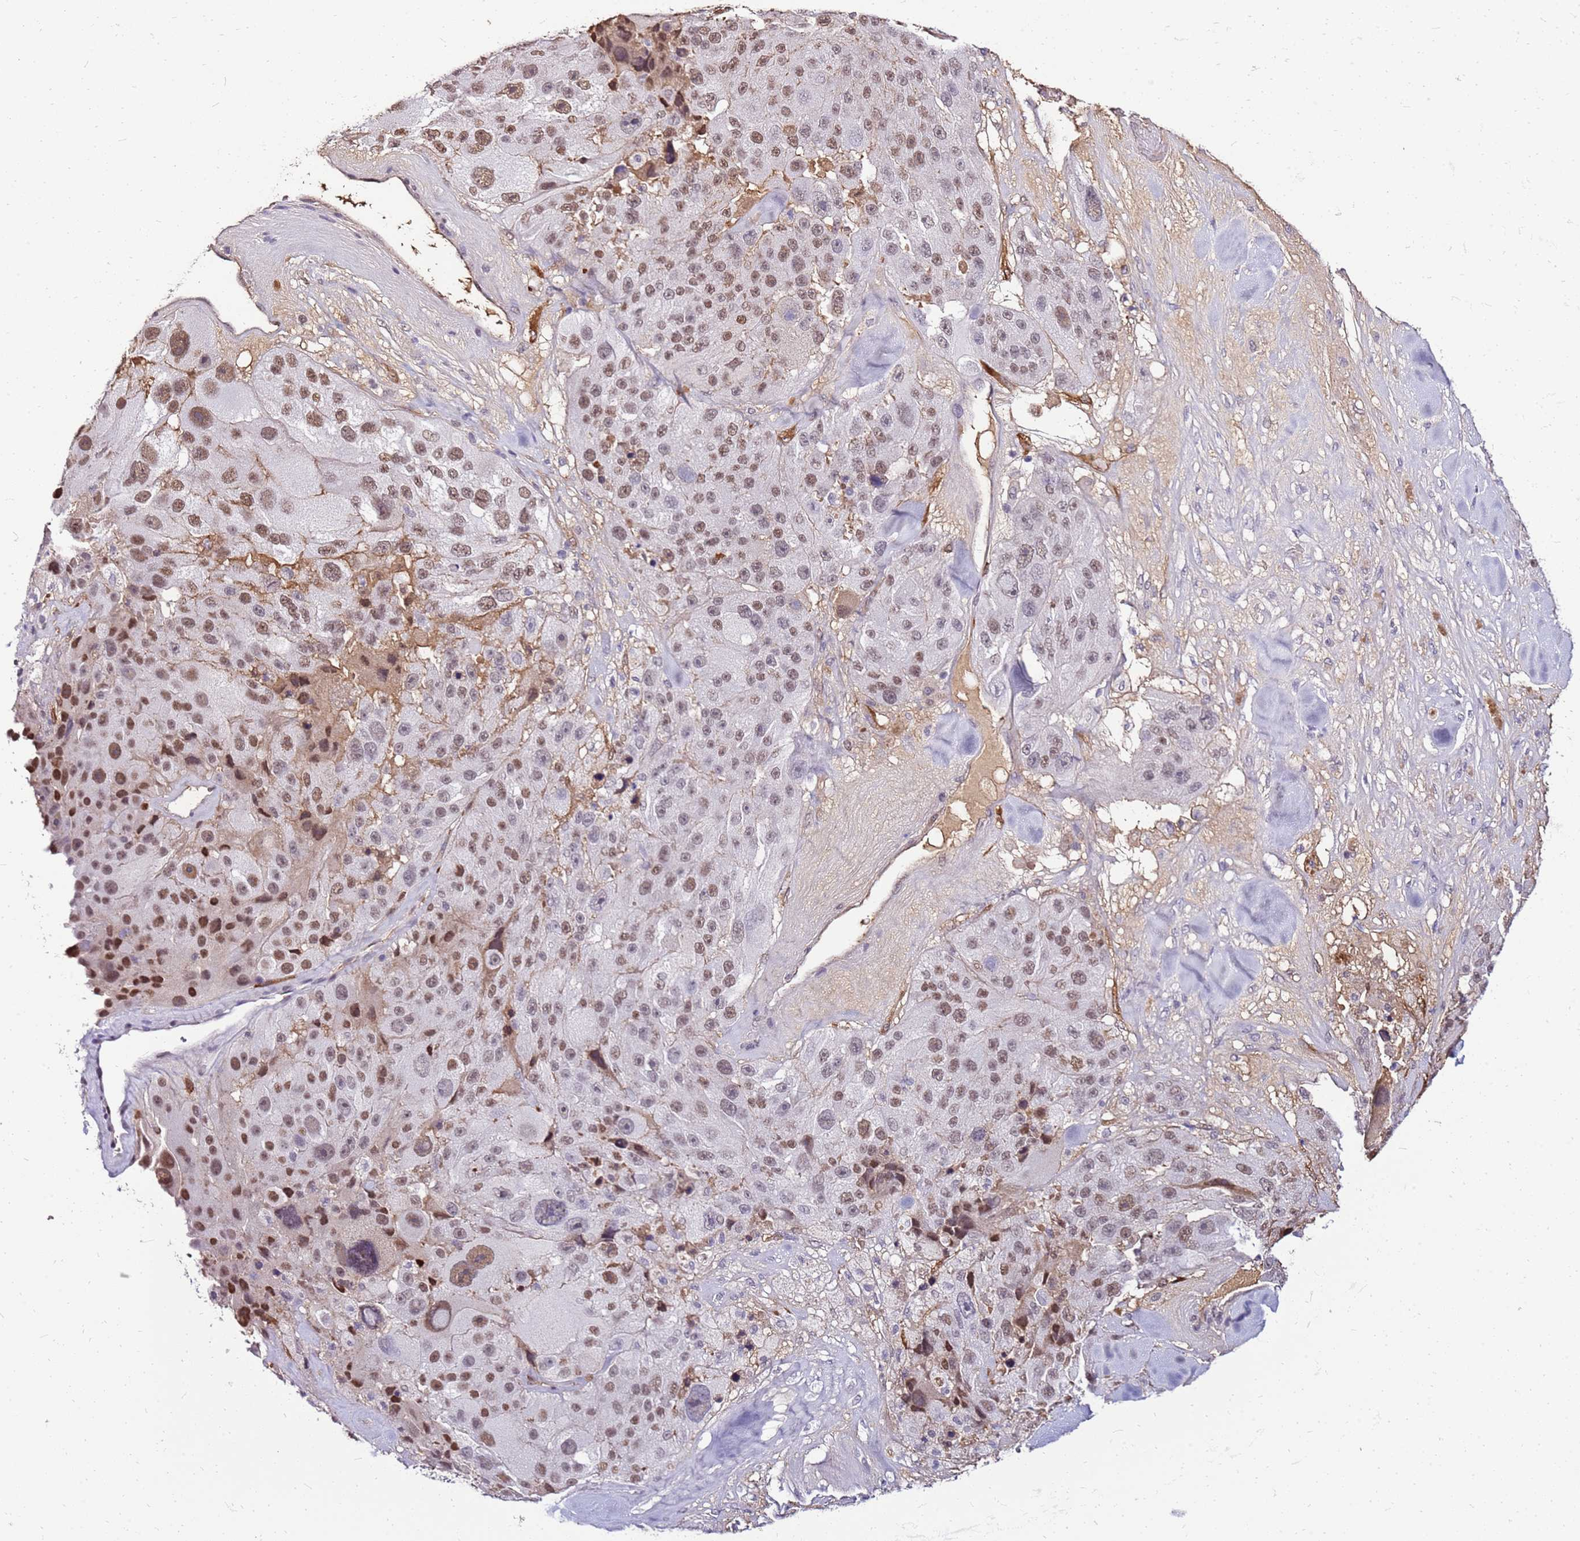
{"staining": {"intensity": "moderate", "quantity": ">75%", "location": "nuclear"}, "tissue": "melanoma", "cell_type": "Tumor cells", "image_type": "cancer", "snomed": [{"axis": "morphology", "description": "Malignant melanoma, Metastatic site"}, {"axis": "topography", "description": "Lymph node"}], "caption": "There is medium levels of moderate nuclear staining in tumor cells of malignant melanoma (metastatic site), as demonstrated by immunohistochemical staining (brown color).", "gene": "ALDH1A3", "patient": {"sex": "male", "age": 62}}